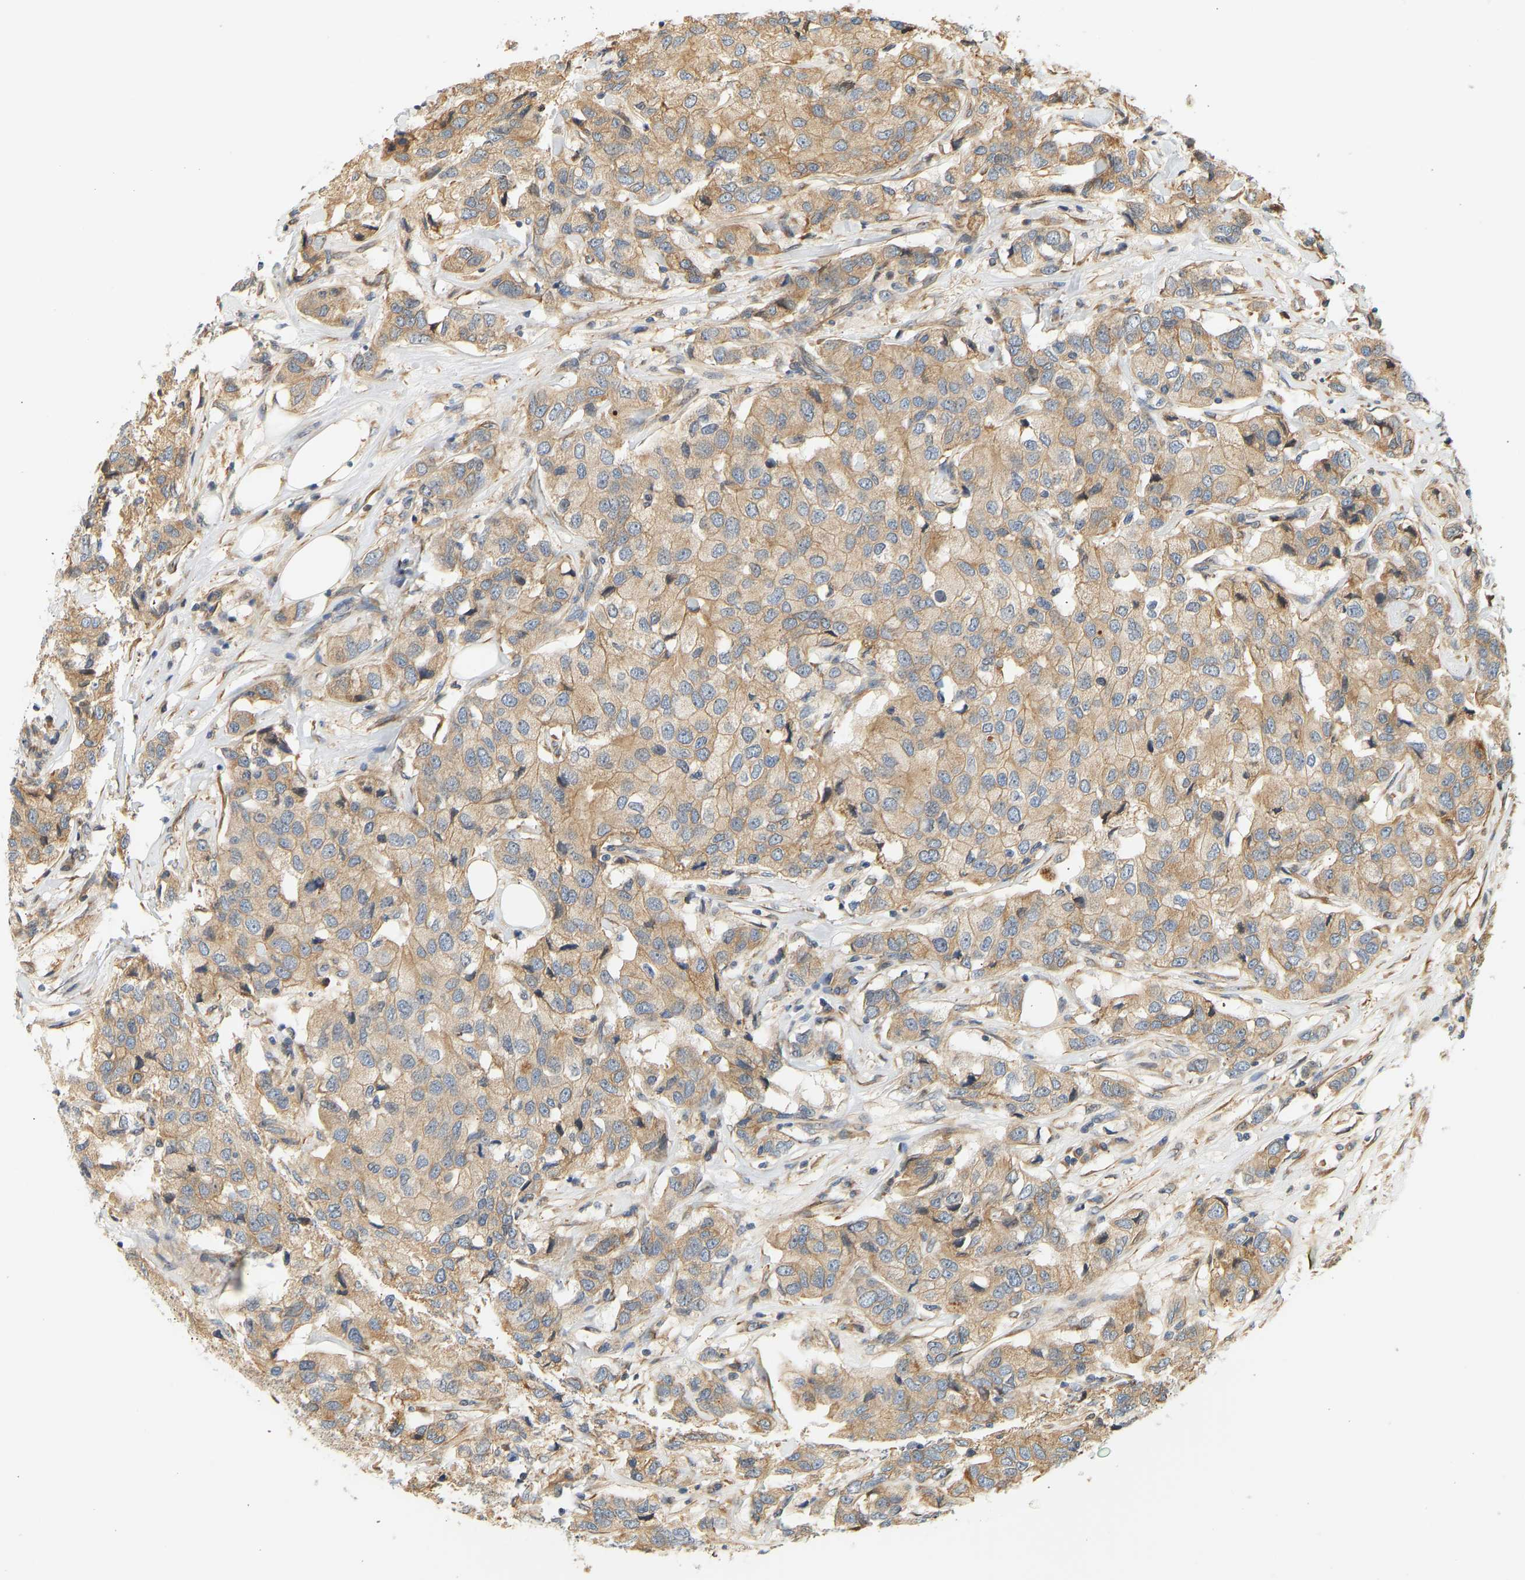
{"staining": {"intensity": "moderate", "quantity": ">75%", "location": "cytoplasmic/membranous"}, "tissue": "breast cancer", "cell_type": "Tumor cells", "image_type": "cancer", "snomed": [{"axis": "morphology", "description": "Duct carcinoma"}, {"axis": "topography", "description": "Breast"}], "caption": "Protein staining of breast invasive ductal carcinoma tissue displays moderate cytoplasmic/membranous positivity in about >75% of tumor cells.", "gene": "CEP57", "patient": {"sex": "female", "age": 80}}